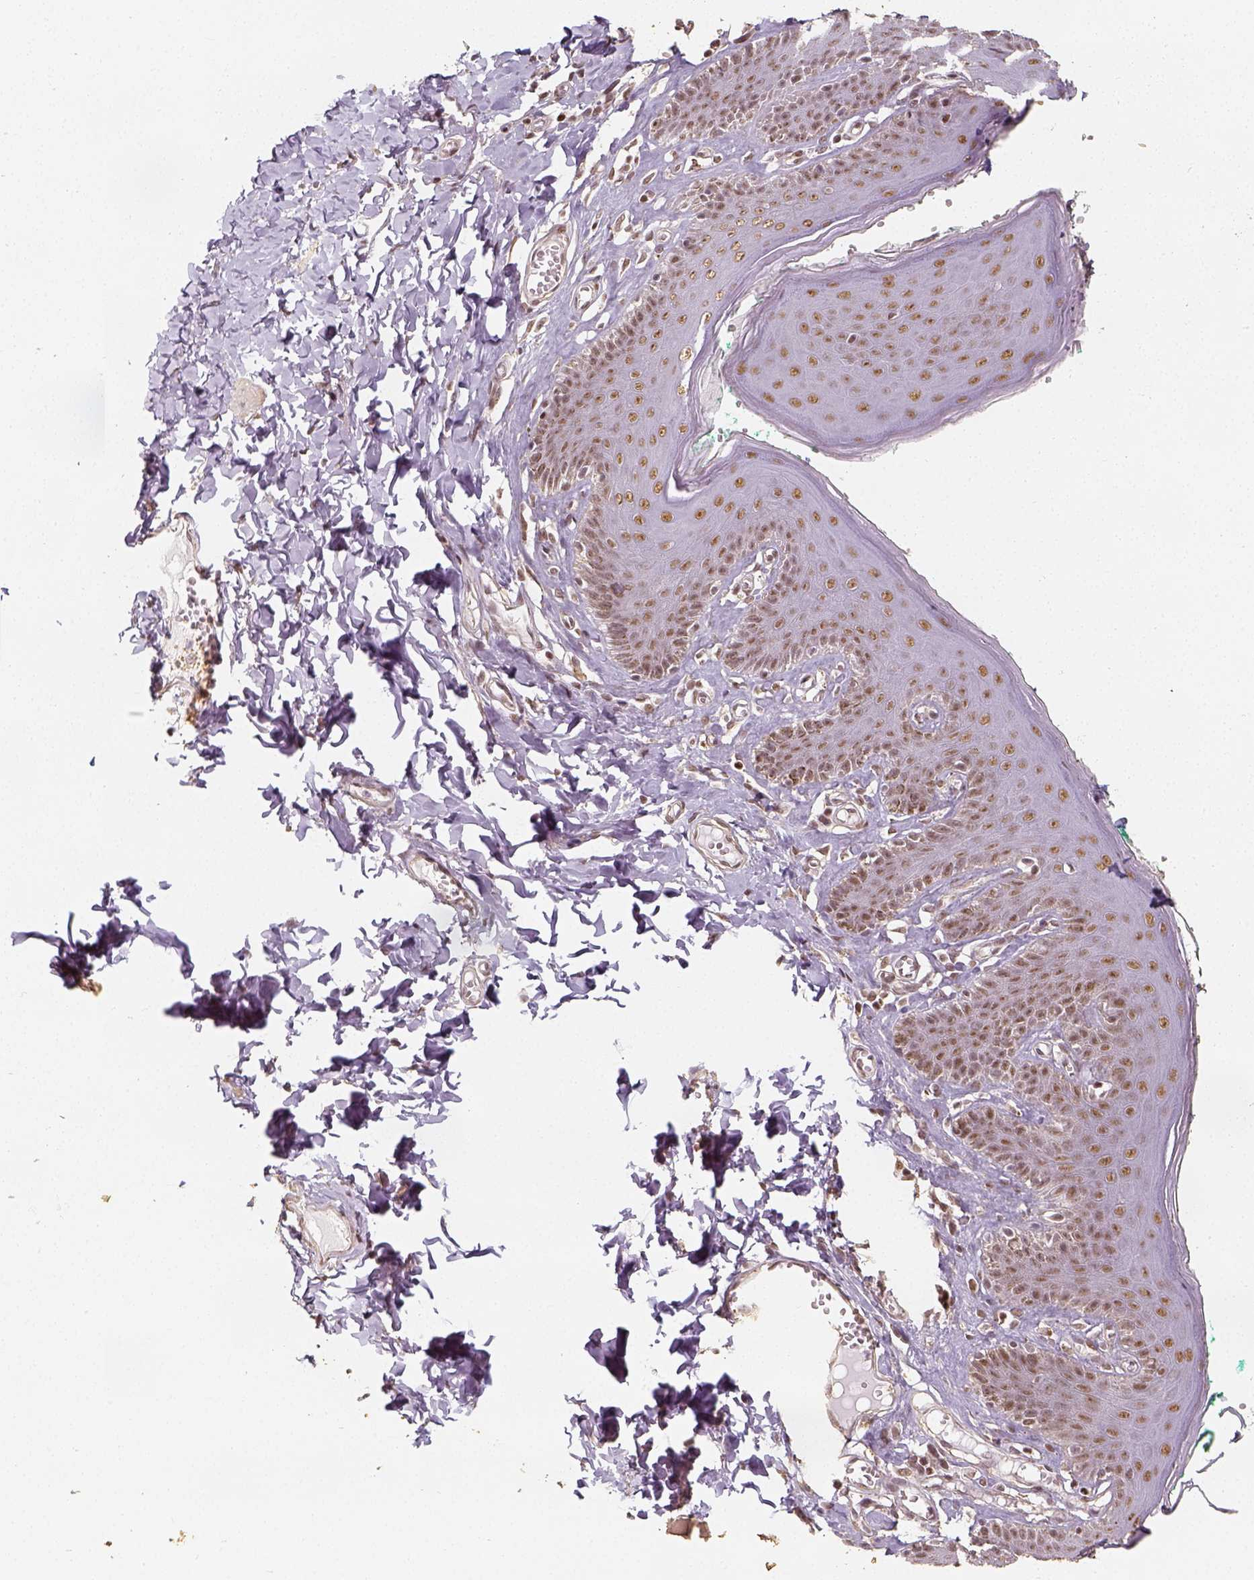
{"staining": {"intensity": "moderate", "quantity": ">75%", "location": "nuclear"}, "tissue": "skin", "cell_type": "Epidermal cells", "image_type": "normal", "snomed": [{"axis": "morphology", "description": "Normal tissue, NOS"}, {"axis": "topography", "description": "Vulva"}, {"axis": "topography", "description": "Peripheral nerve tissue"}], "caption": "High-magnification brightfield microscopy of normal skin stained with DAB (brown) and counterstained with hematoxylin (blue). epidermal cells exhibit moderate nuclear staining is seen in approximately>75% of cells. (DAB IHC with brightfield microscopy, high magnification).", "gene": "HDAC1", "patient": {"sex": "female", "age": 66}}